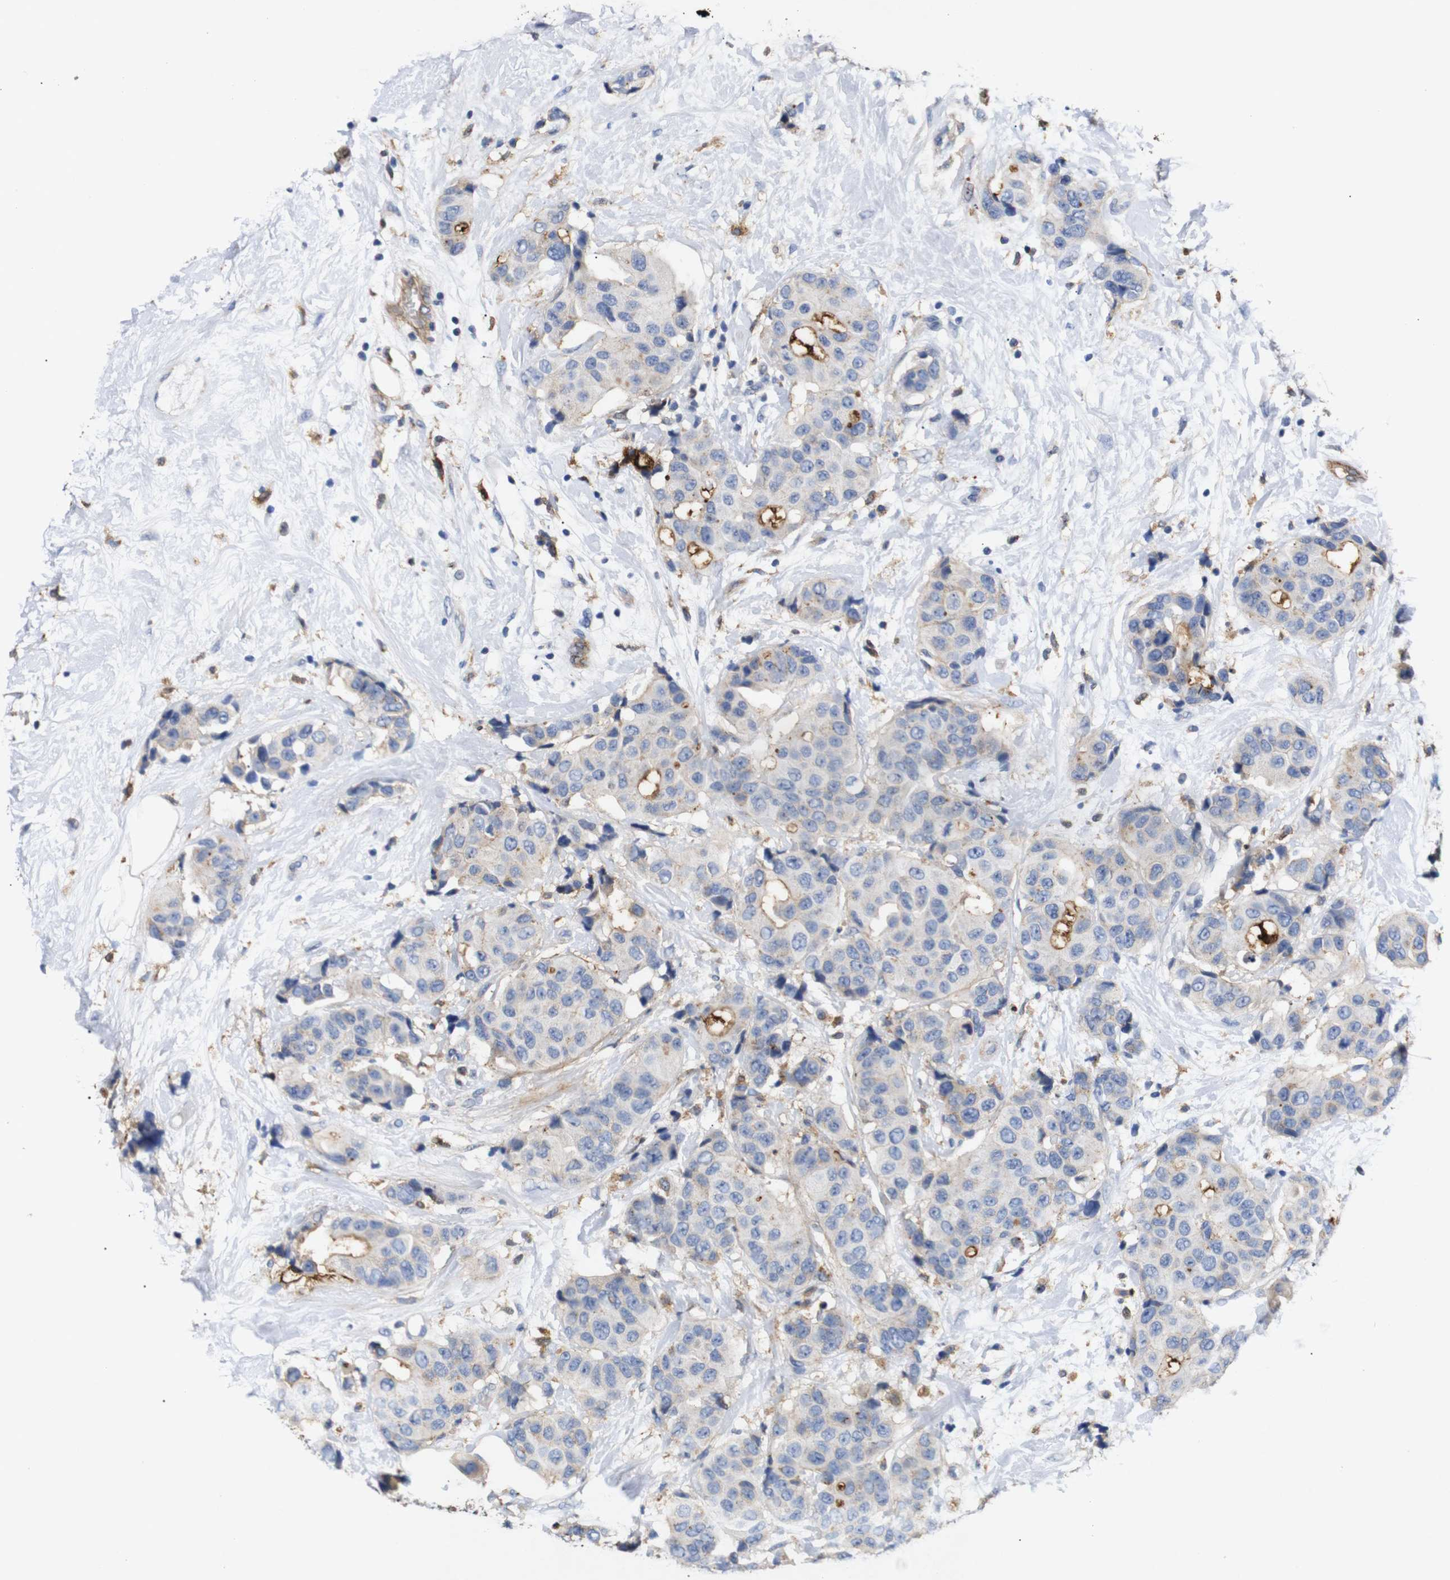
{"staining": {"intensity": "strong", "quantity": "<25%", "location": "cytoplasmic/membranous"}, "tissue": "breast cancer", "cell_type": "Tumor cells", "image_type": "cancer", "snomed": [{"axis": "morphology", "description": "Normal tissue, NOS"}, {"axis": "morphology", "description": "Duct carcinoma"}, {"axis": "topography", "description": "Breast"}], "caption": "Protein staining of invasive ductal carcinoma (breast) tissue displays strong cytoplasmic/membranous positivity in about <25% of tumor cells.", "gene": "SDCBP", "patient": {"sex": "female", "age": 39}}